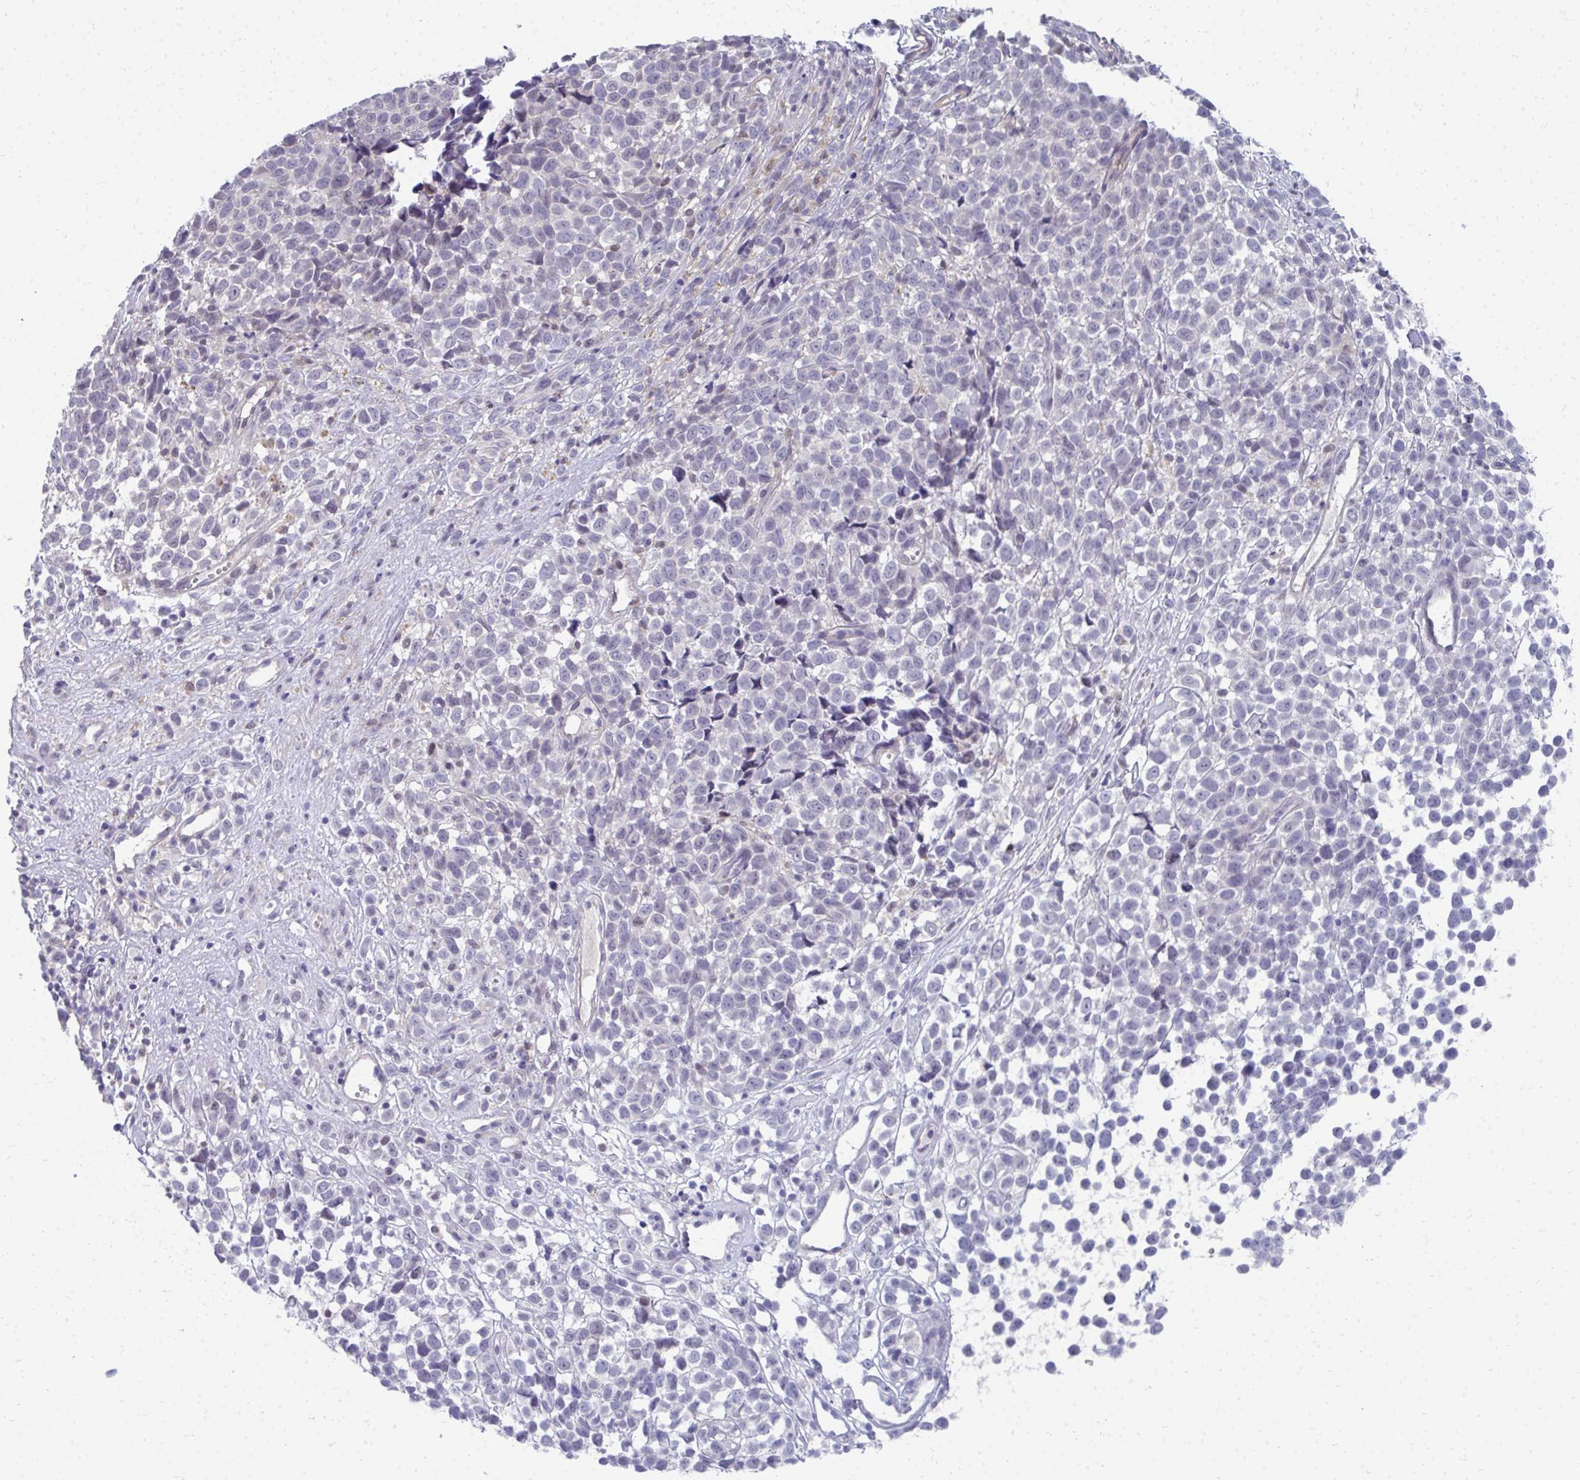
{"staining": {"intensity": "negative", "quantity": "none", "location": "none"}, "tissue": "melanoma", "cell_type": "Tumor cells", "image_type": "cancer", "snomed": [{"axis": "morphology", "description": "Malignant melanoma, NOS"}, {"axis": "topography", "description": "Nose, NOS"}], "caption": "An image of melanoma stained for a protein shows no brown staining in tumor cells.", "gene": "MROH8", "patient": {"sex": "female", "age": 48}}